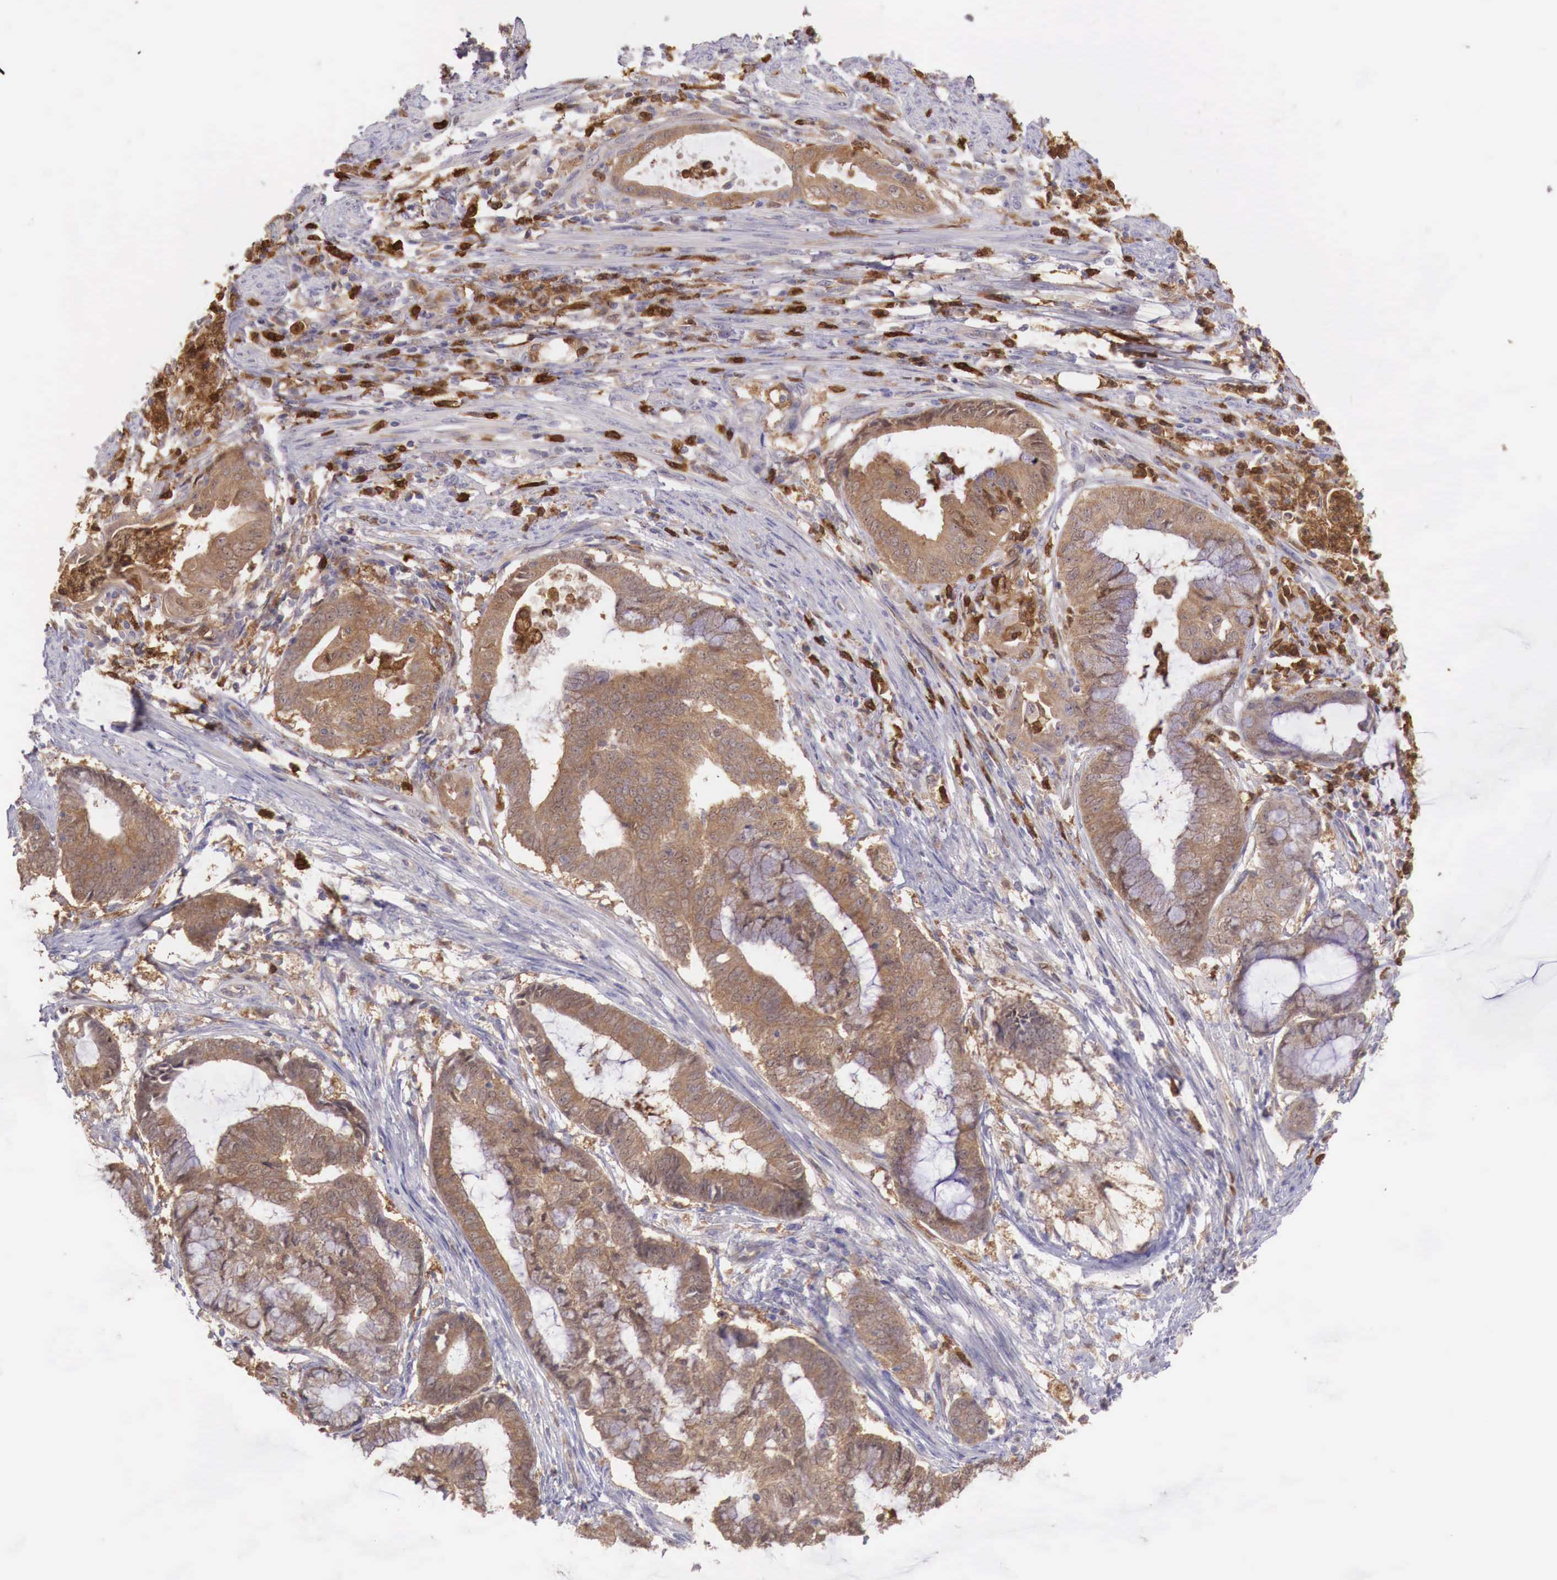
{"staining": {"intensity": "moderate", "quantity": ">75%", "location": "cytoplasmic/membranous"}, "tissue": "endometrial cancer", "cell_type": "Tumor cells", "image_type": "cancer", "snomed": [{"axis": "morphology", "description": "Adenocarcinoma, NOS"}, {"axis": "topography", "description": "Endometrium"}], "caption": "The image demonstrates staining of endometrial cancer, revealing moderate cytoplasmic/membranous protein expression (brown color) within tumor cells.", "gene": "GAB2", "patient": {"sex": "female", "age": 63}}